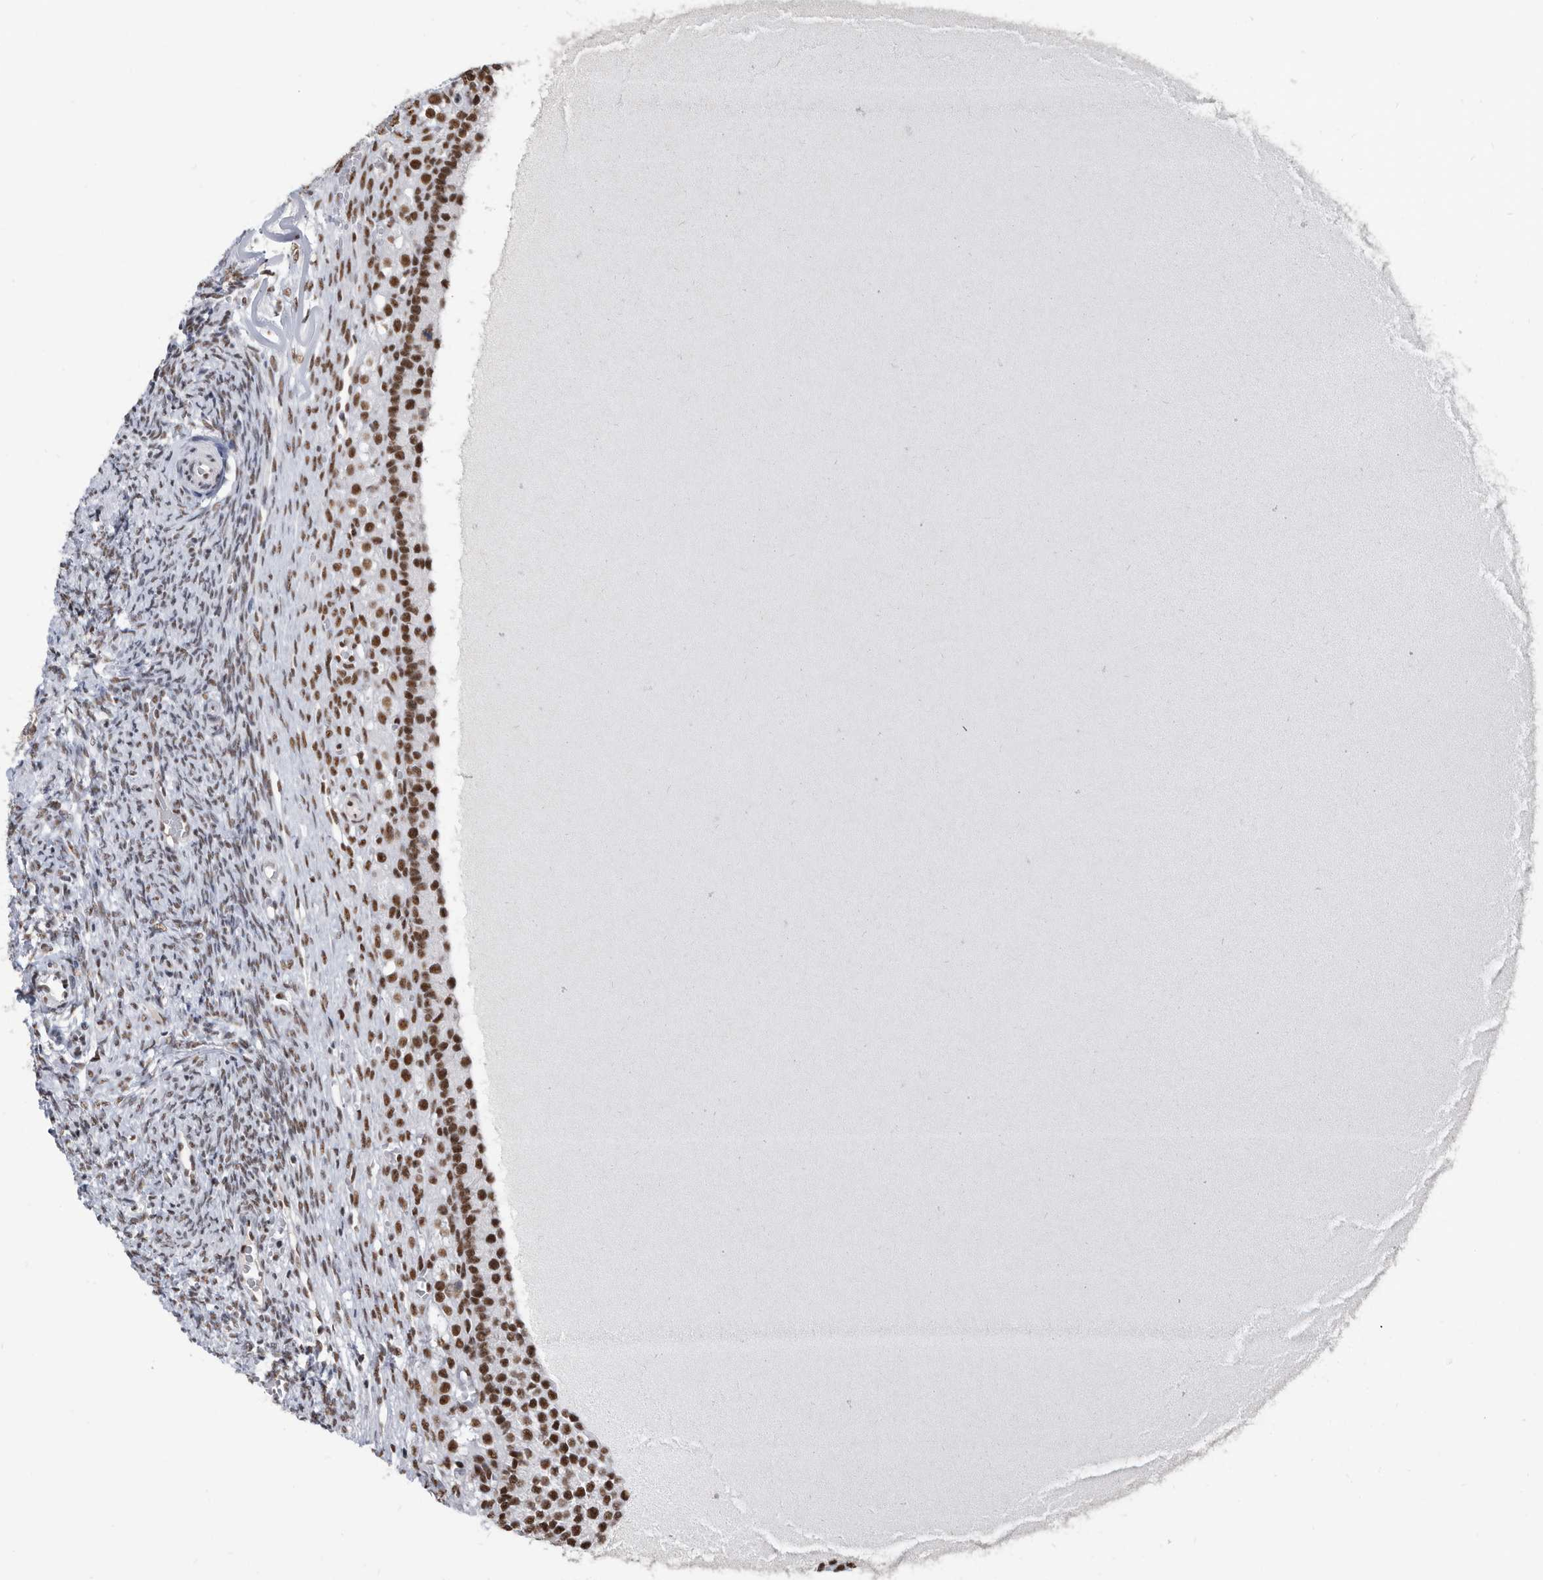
{"staining": {"intensity": "moderate", "quantity": "<25%", "location": "nuclear"}, "tissue": "ovary", "cell_type": "Ovarian stroma cells", "image_type": "normal", "snomed": [{"axis": "morphology", "description": "Normal tissue, NOS"}, {"axis": "topography", "description": "Ovary"}], "caption": "Brown immunohistochemical staining in unremarkable ovary displays moderate nuclear staining in about <25% of ovarian stroma cells. The protein is shown in brown color, while the nuclei are stained blue.", "gene": "SF3A1", "patient": {"sex": "female", "age": 41}}